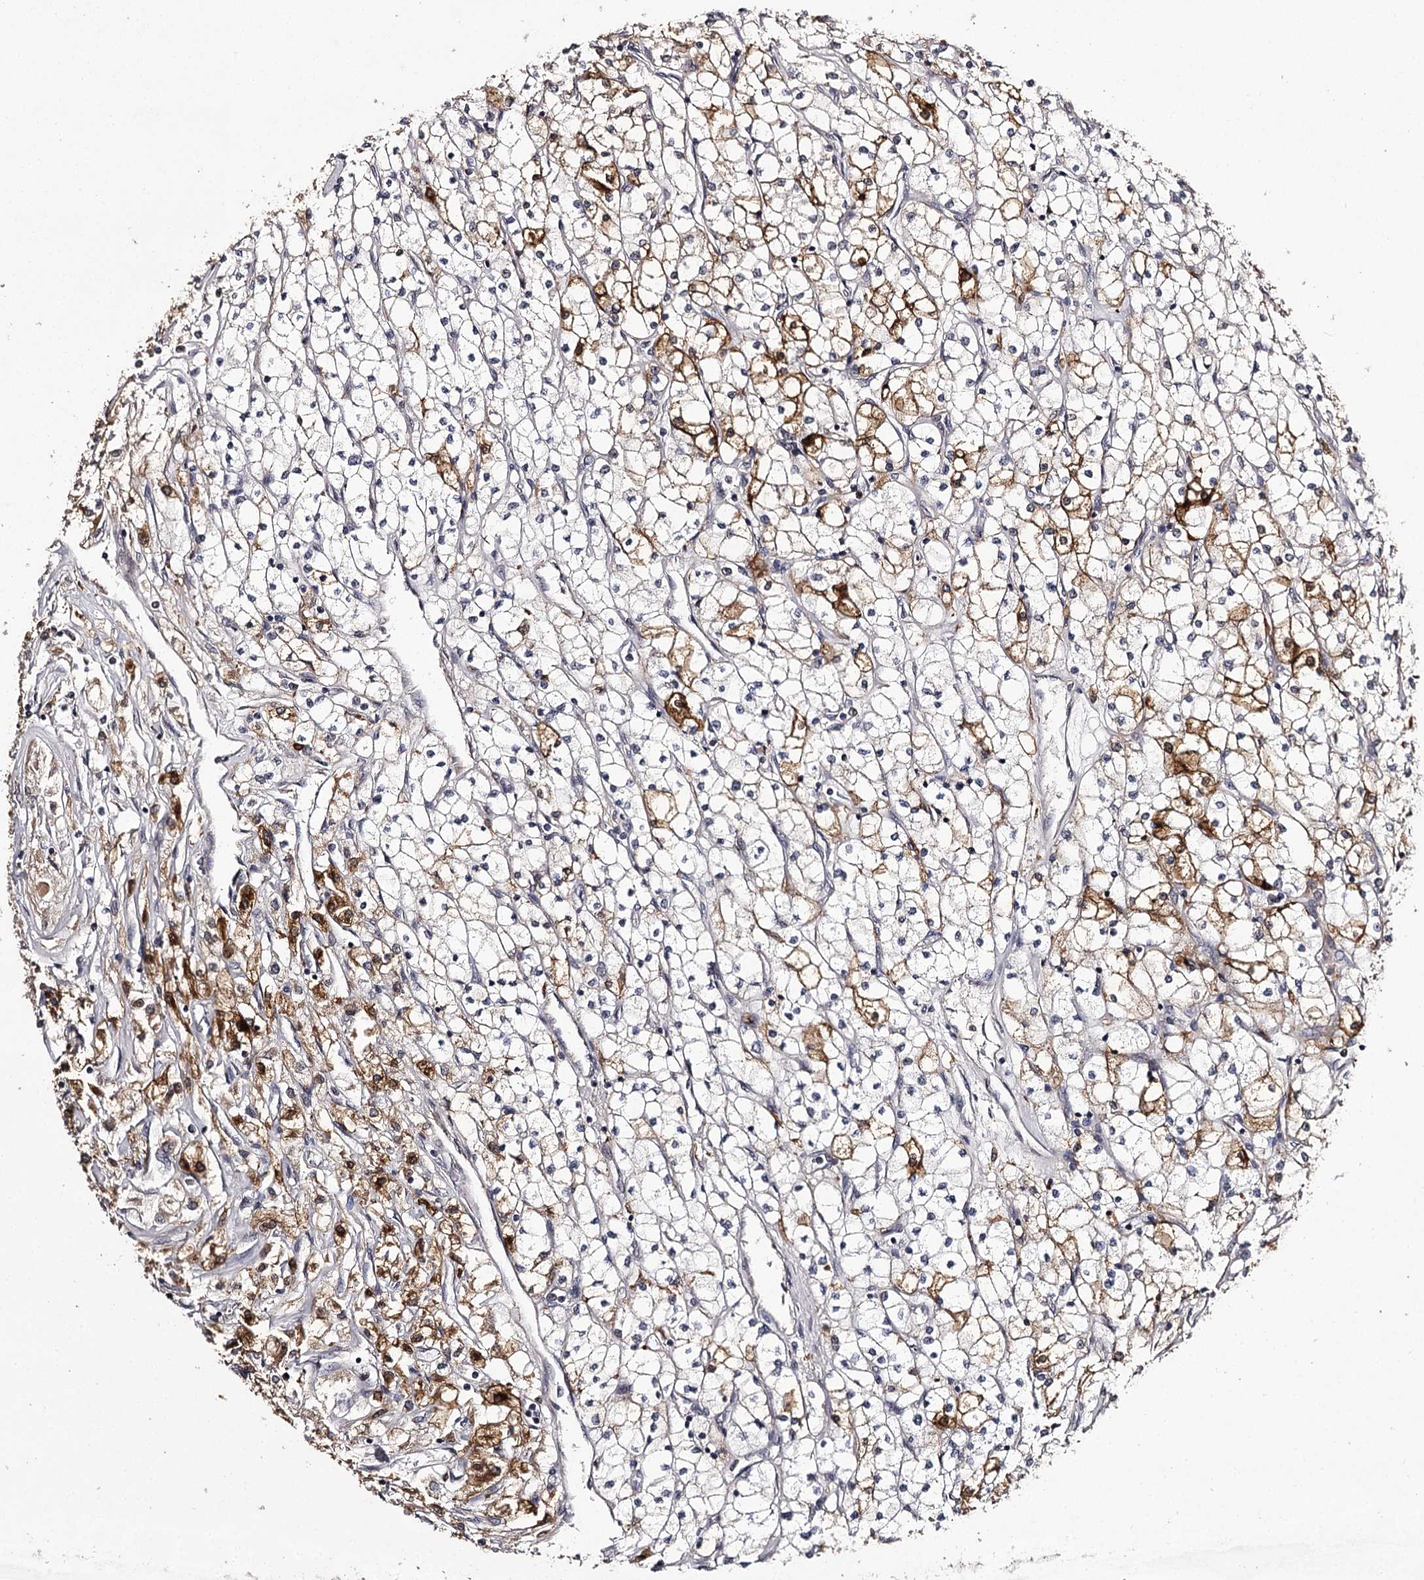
{"staining": {"intensity": "moderate", "quantity": "<25%", "location": "cytoplasmic/membranous"}, "tissue": "renal cancer", "cell_type": "Tumor cells", "image_type": "cancer", "snomed": [{"axis": "morphology", "description": "Adenocarcinoma, NOS"}, {"axis": "topography", "description": "Kidney"}], "caption": "The photomicrograph exhibits a brown stain indicating the presence of a protein in the cytoplasmic/membranous of tumor cells in renal adenocarcinoma.", "gene": "SLC32A1", "patient": {"sex": "male", "age": 80}}